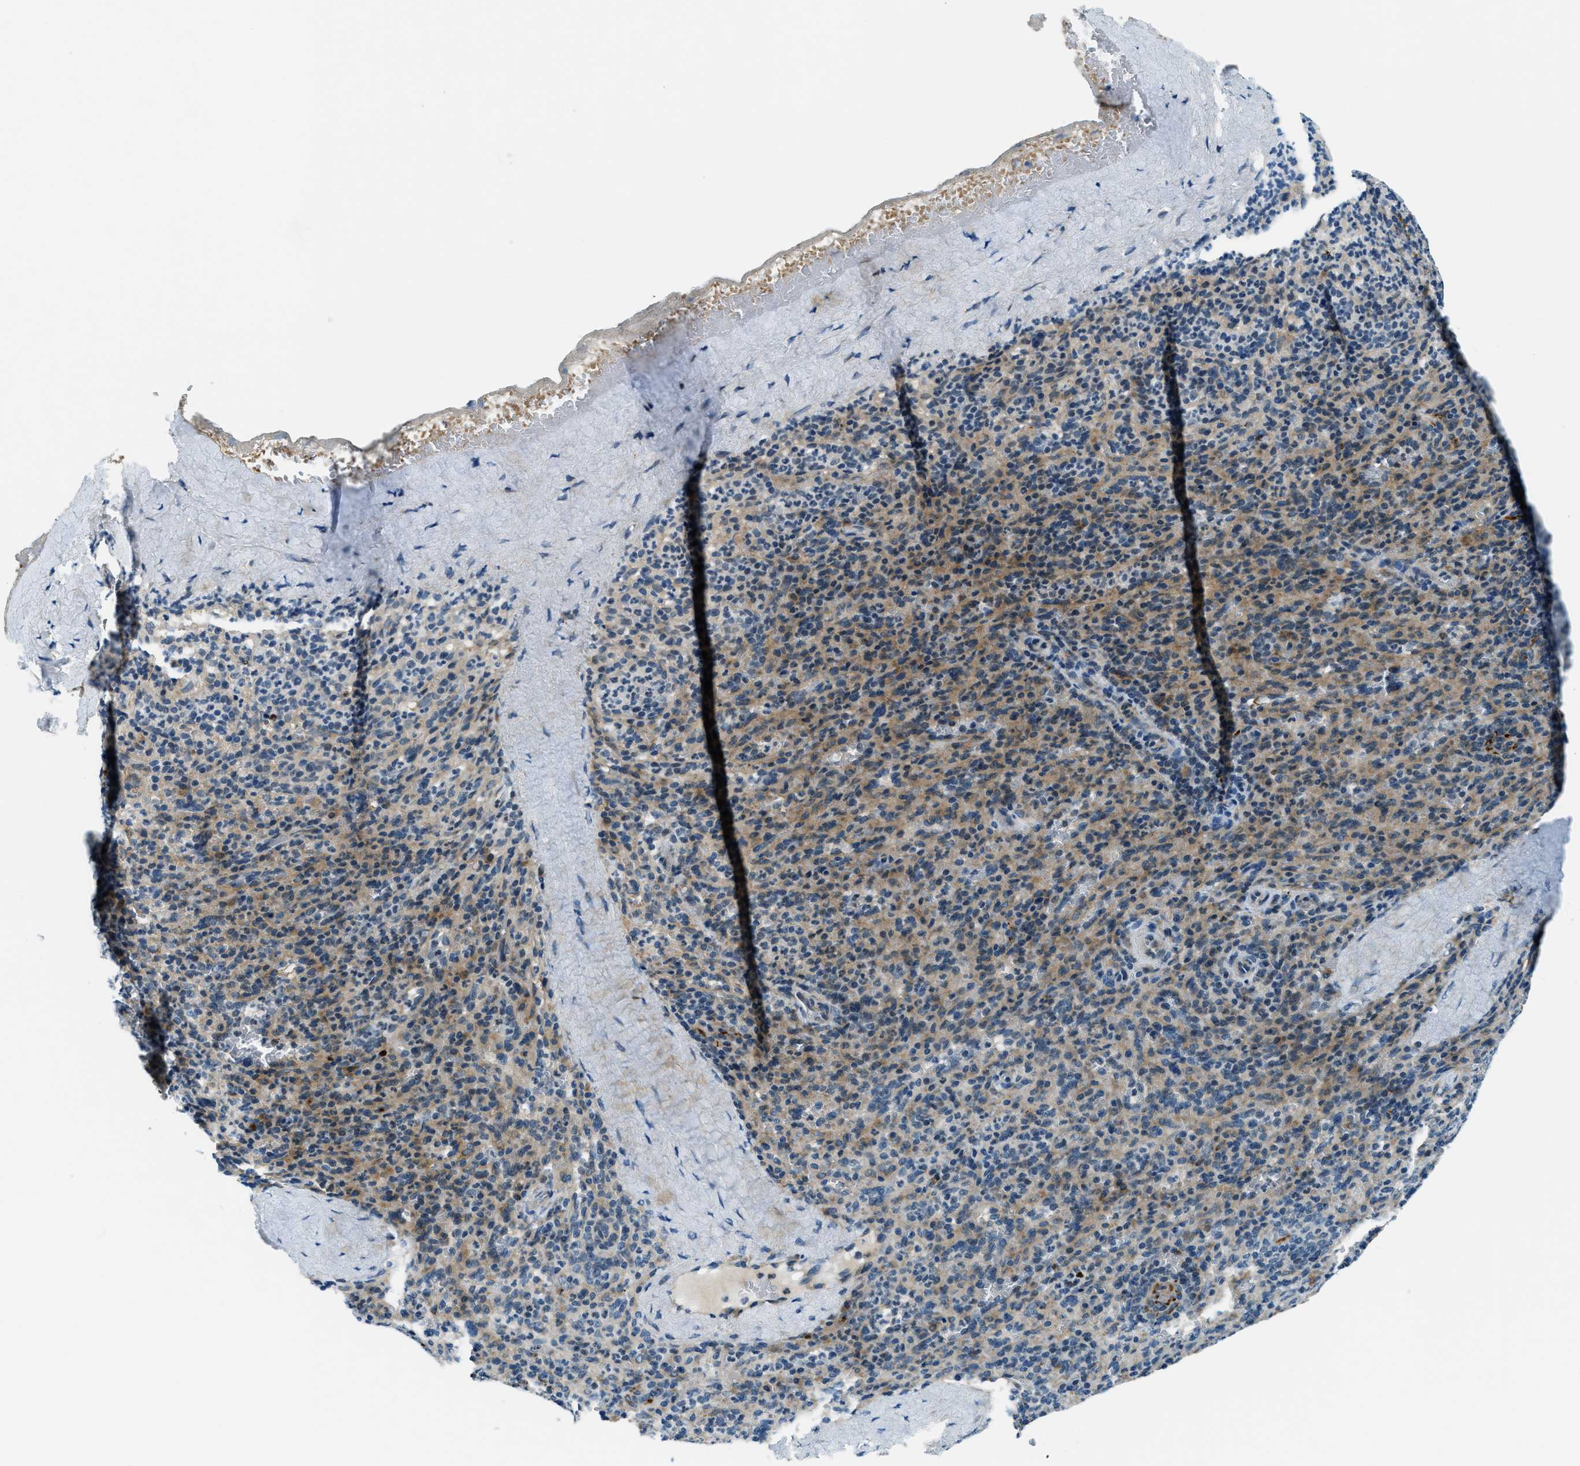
{"staining": {"intensity": "weak", "quantity": "25%-75%", "location": "cytoplasmic/membranous"}, "tissue": "spleen", "cell_type": "Cells in red pulp", "image_type": "normal", "snomed": [{"axis": "morphology", "description": "Normal tissue, NOS"}, {"axis": "topography", "description": "Spleen"}], "caption": "Spleen stained with immunohistochemistry (IHC) displays weak cytoplasmic/membranous expression in approximately 25%-75% of cells in red pulp.", "gene": "GINM1", "patient": {"sex": "male", "age": 36}}